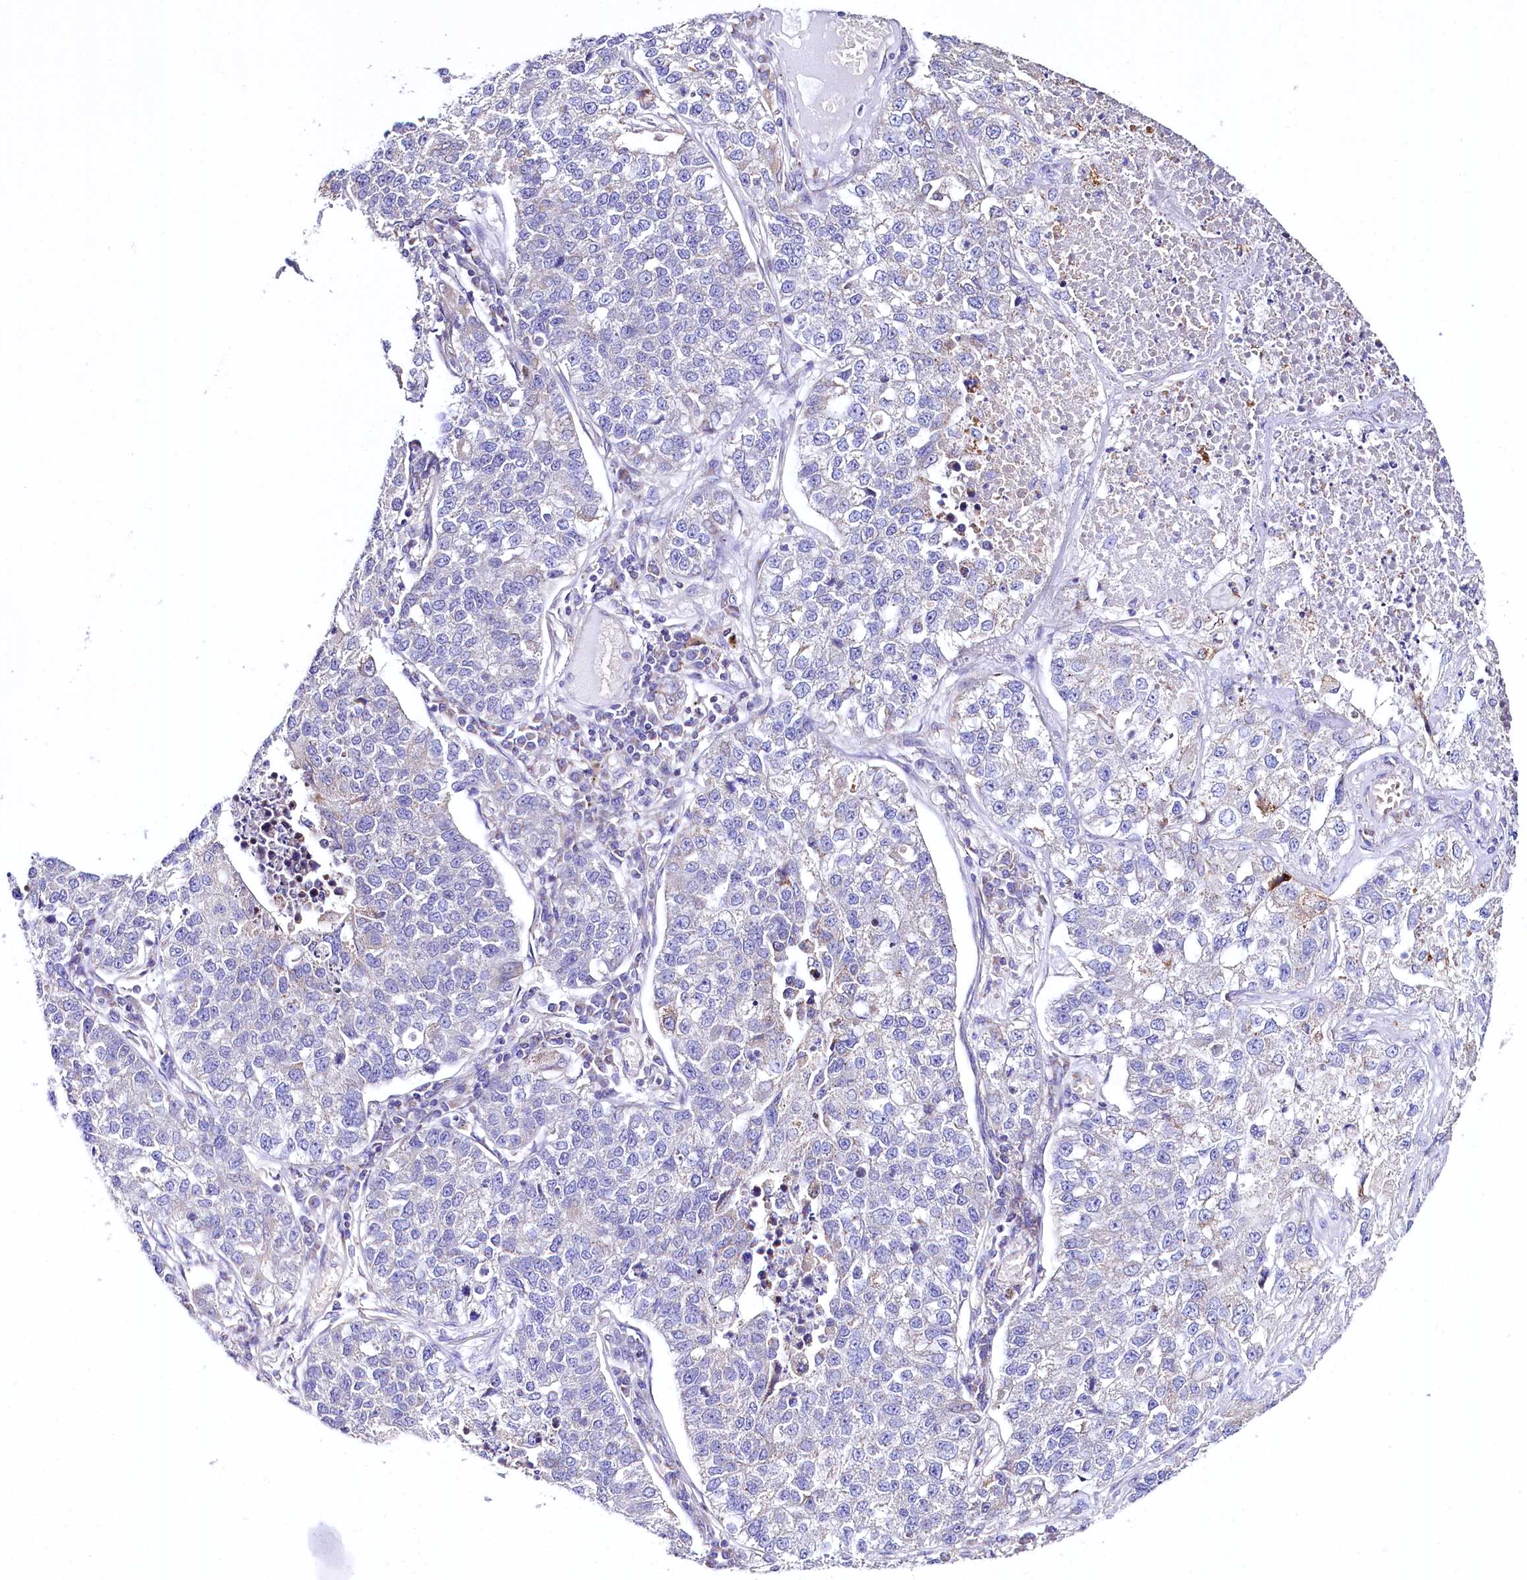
{"staining": {"intensity": "negative", "quantity": "none", "location": "none"}, "tissue": "lung cancer", "cell_type": "Tumor cells", "image_type": "cancer", "snomed": [{"axis": "morphology", "description": "Adenocarcinoma, NOS"}, {"axis": "topography", "description": "Lung"}], "caption": "This is a micrograph of immunohistochemistry (IHC) staining of adenocarcinoma (lung), which shows no expression in tumor cells.", "gene": "CEP295", "patient": {"sex": "male", "age": 49}}